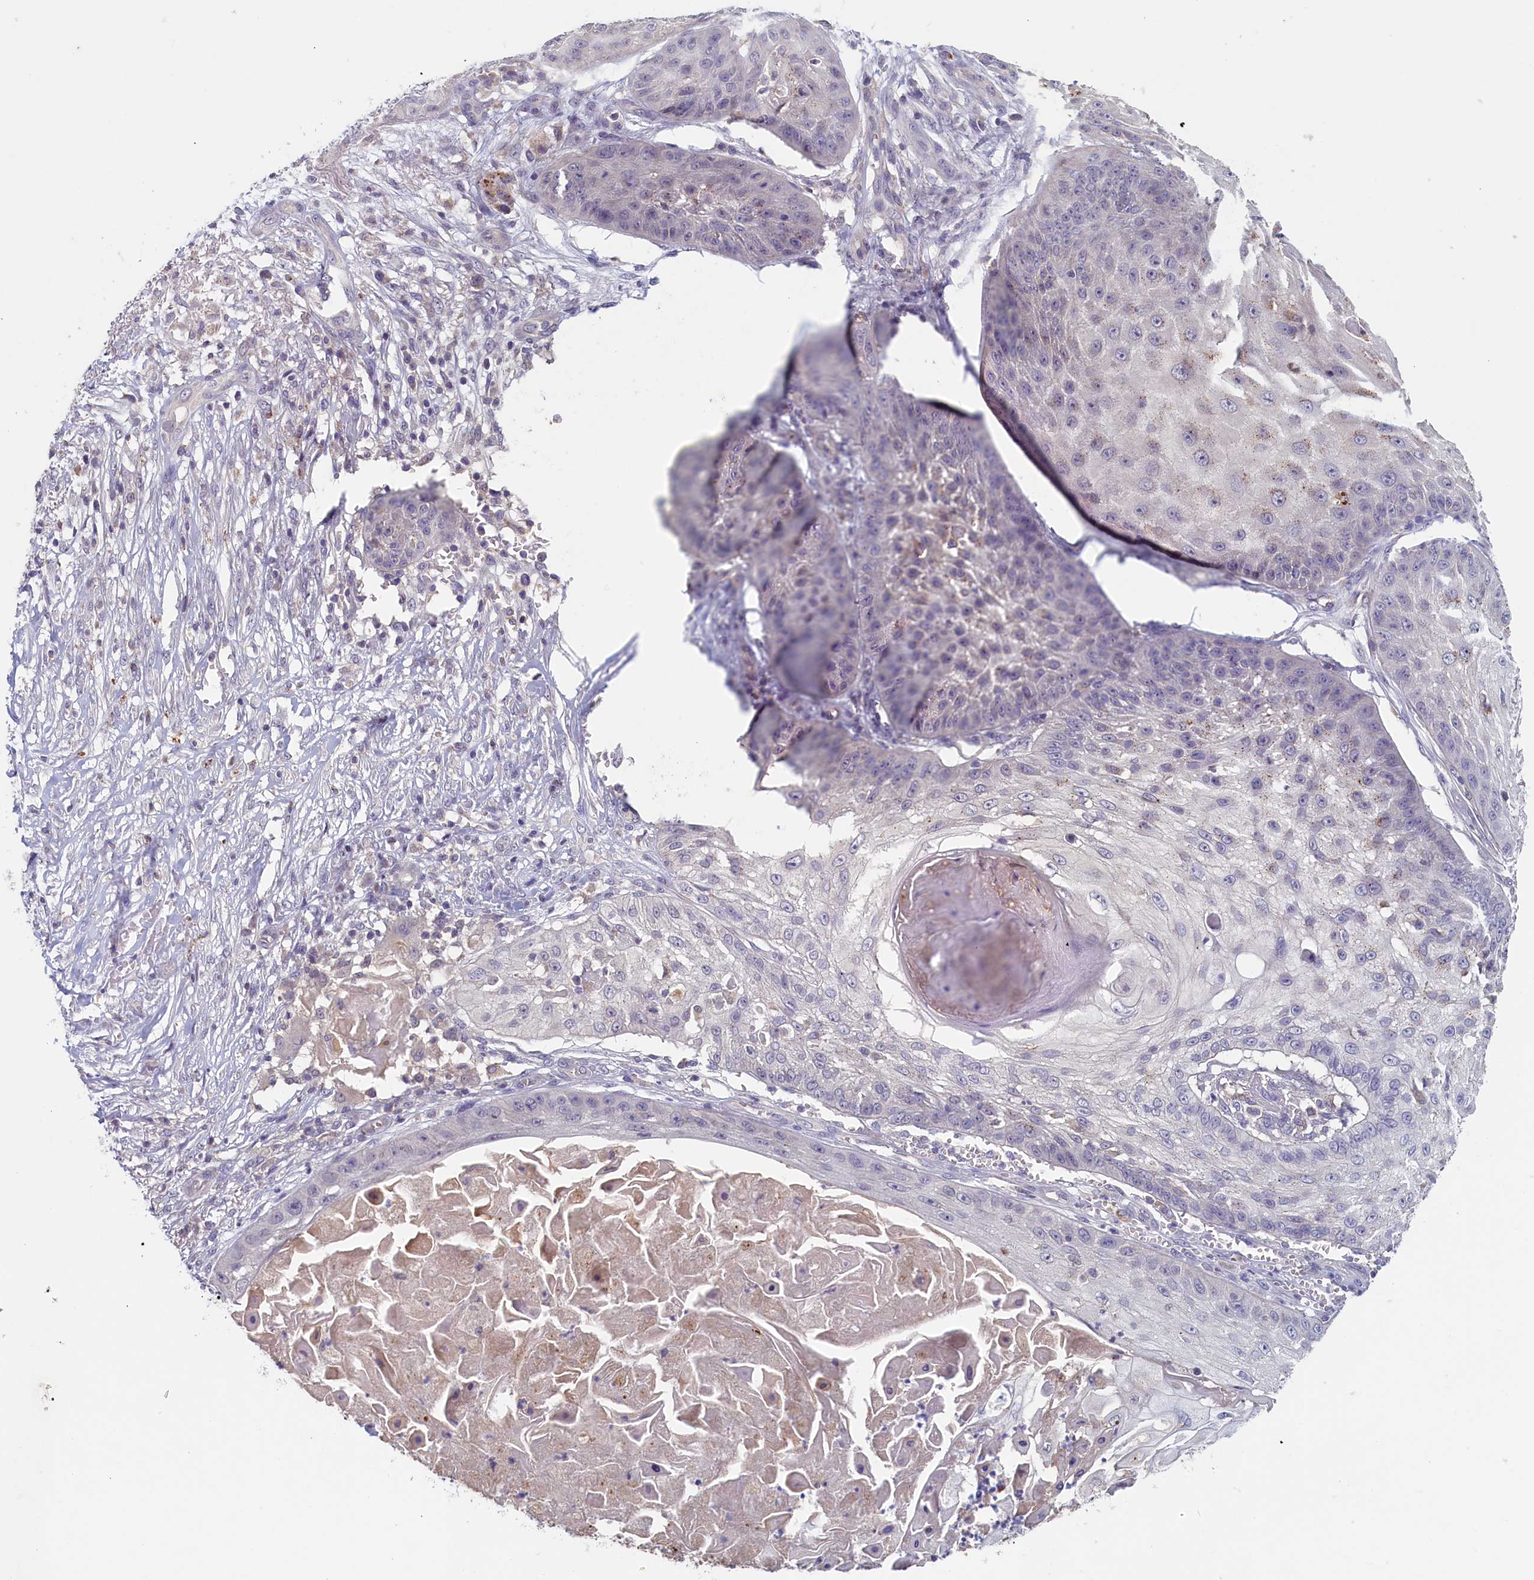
{"staining": {"intensity": "weak", "quantity": "<25%", "location": "cytoplasmic/membranous"}, "tissue": "skin cancer", "cell_type": "Tumor cells", "image_type": "cancer", "snomed": [{"axis": "morphology", "description": "Squamous cell carcinoma, NOS"}, {"axis": "topography", "description": "Skin"}], "caption": "IHC of human skin squamous cell carcinoma displays no expression in tumor cells. The staining is performed using DAB brown chromogen with nuclei counter-stained in using hematoxylin.", "gene": "NUBP2", "patient": {"sex": "male", "age": 70}}